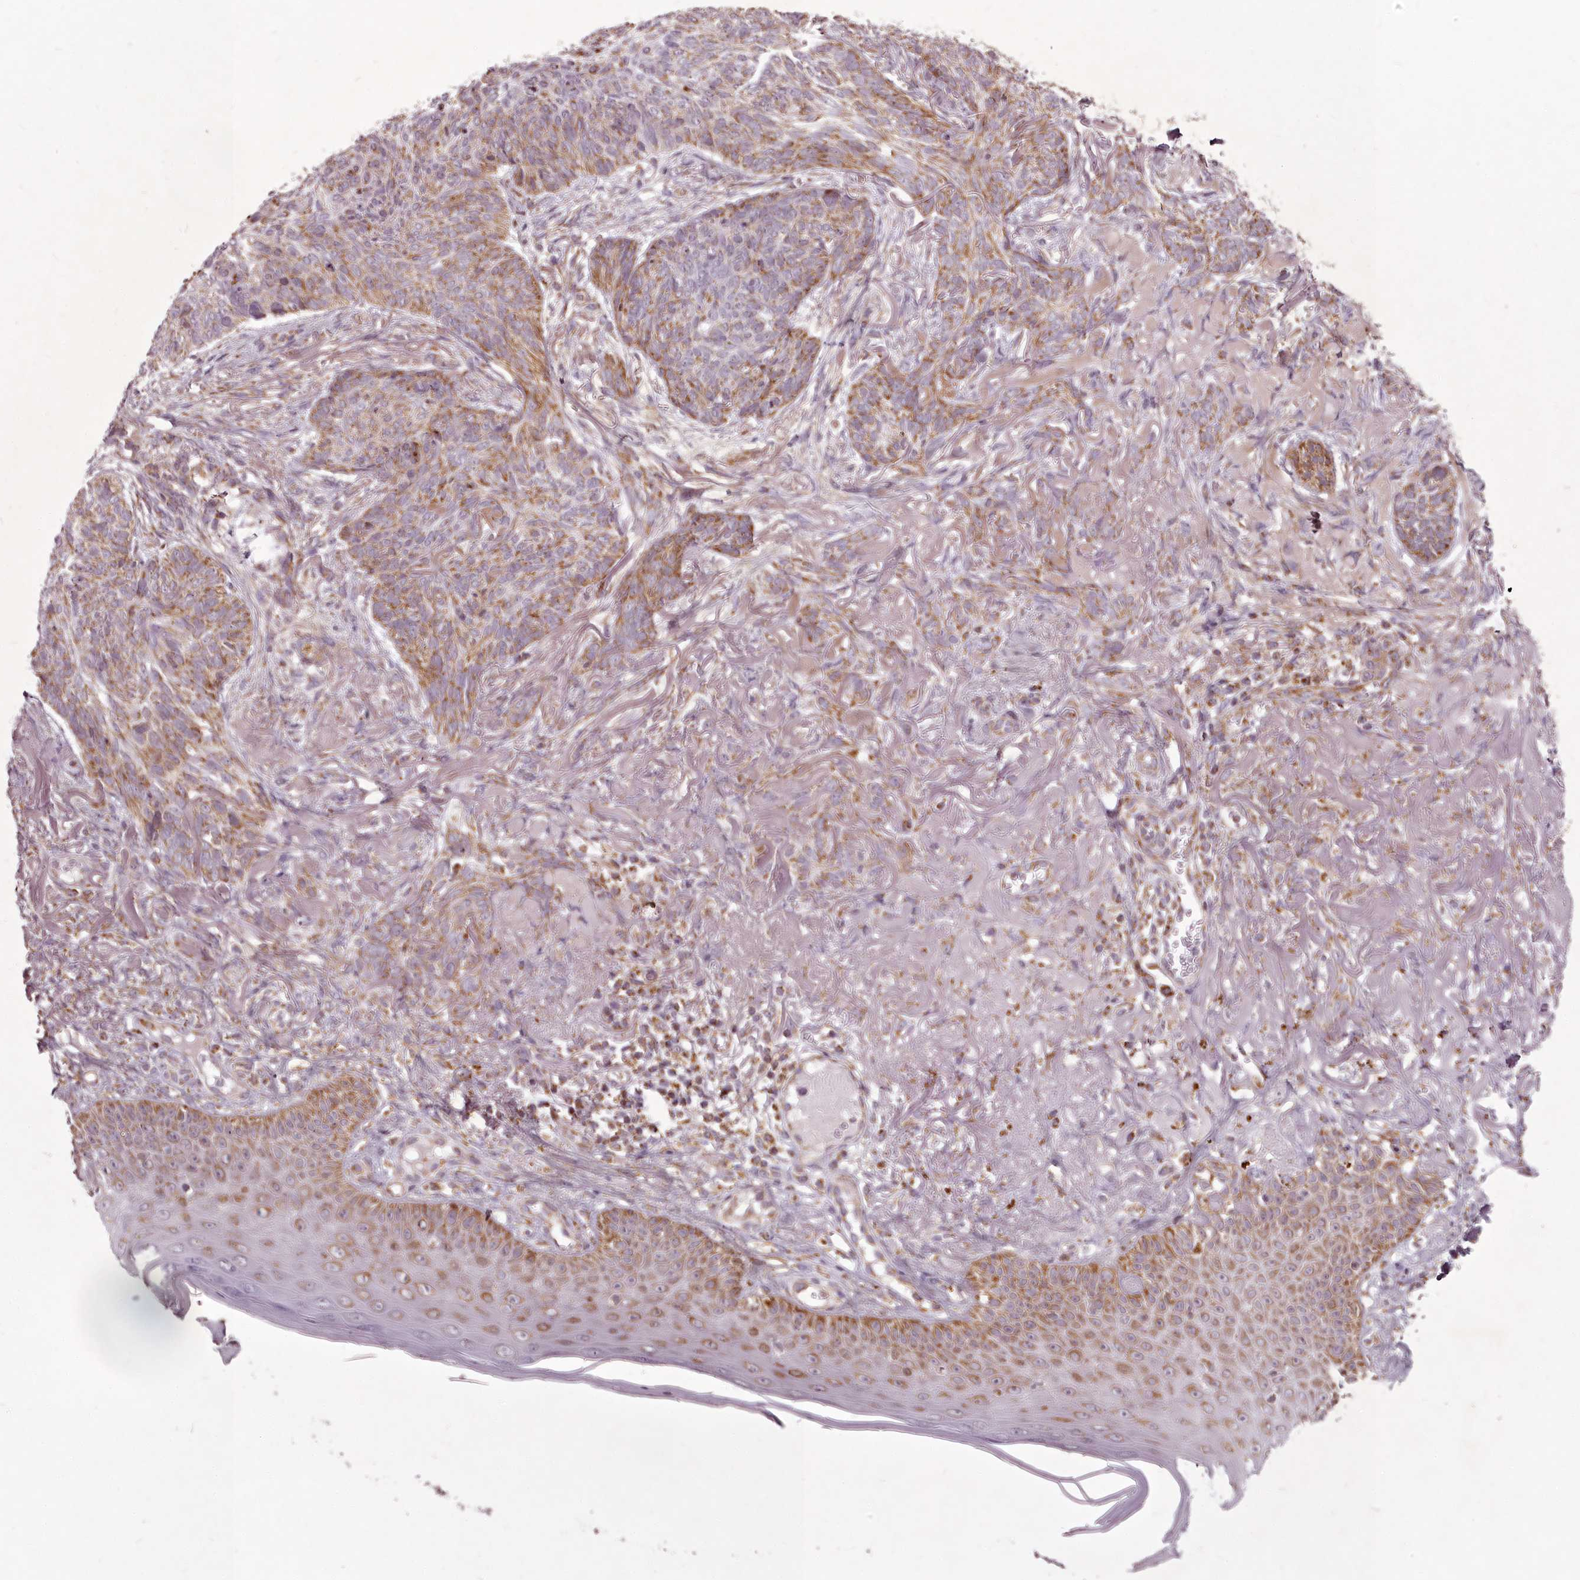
{"staining": {"intensity": "moderate", "quantity": "25%-75%", "location": "cytoplasmic/membranous"}, "tissue": "skin cancer", "cell_type": "Tumor cells", "image_type": "cancer", "snomed": [{"axis": "morphology", "description": "Normal tissue, NOS"}, {"axis": "morphology", "description": "Basal cell carcinoma"}, {"axis": "topography", "description": "Skin"}], "caption": "High-power microscopy captured an immunohistochemistry (IHC) histopathology image of basal cell carcinoma (skin), revealing moderate cytoplasmic/membranous expression in approximately 25%-75% of tumor cells.", "gene": "CHCHD2", "patient": {"sex": "male", "age": 66}}